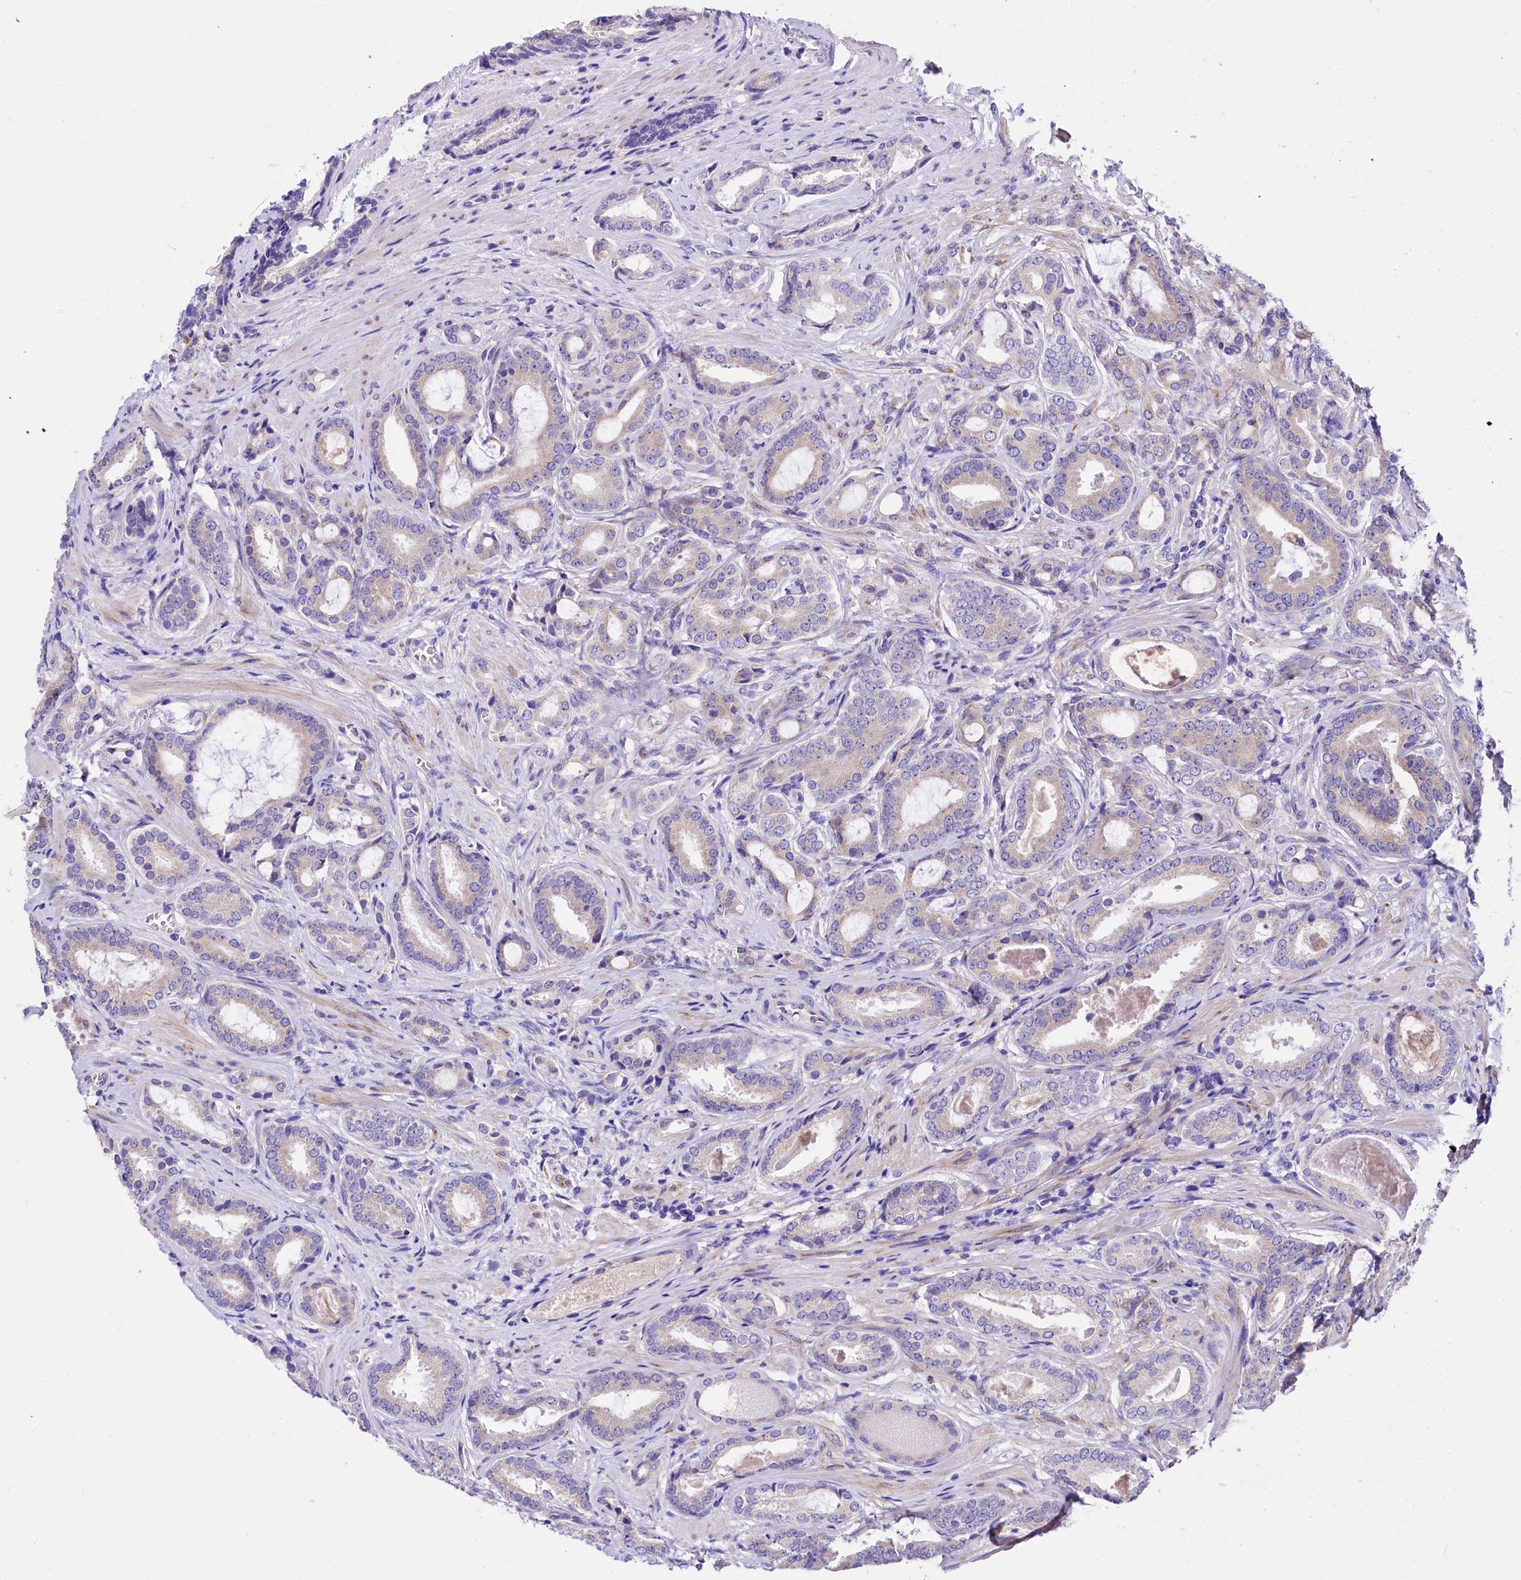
{"staining": {"intensity": "negative", "quantity": "none", "location": "none"}, "tissue": "prostate cancer", "cell_type": "Tumor cells", "image_type": "cancer", "snomed": [{"axis": "morphology", "description": "Adenocarcinoma, High grade"}, {"axis": "topography", "description": "Prostate"}], "caption": "Immunohistochemistry micrograph of neoplastic tissue: human high-grade adenocarcinoma (prostate) stained with DAB (3,3'-diaminobenzidine) displays no significant protein staining in tumor cells.", "gene": "A2ML1", "patient": {"sex": "male", "age": 60}}